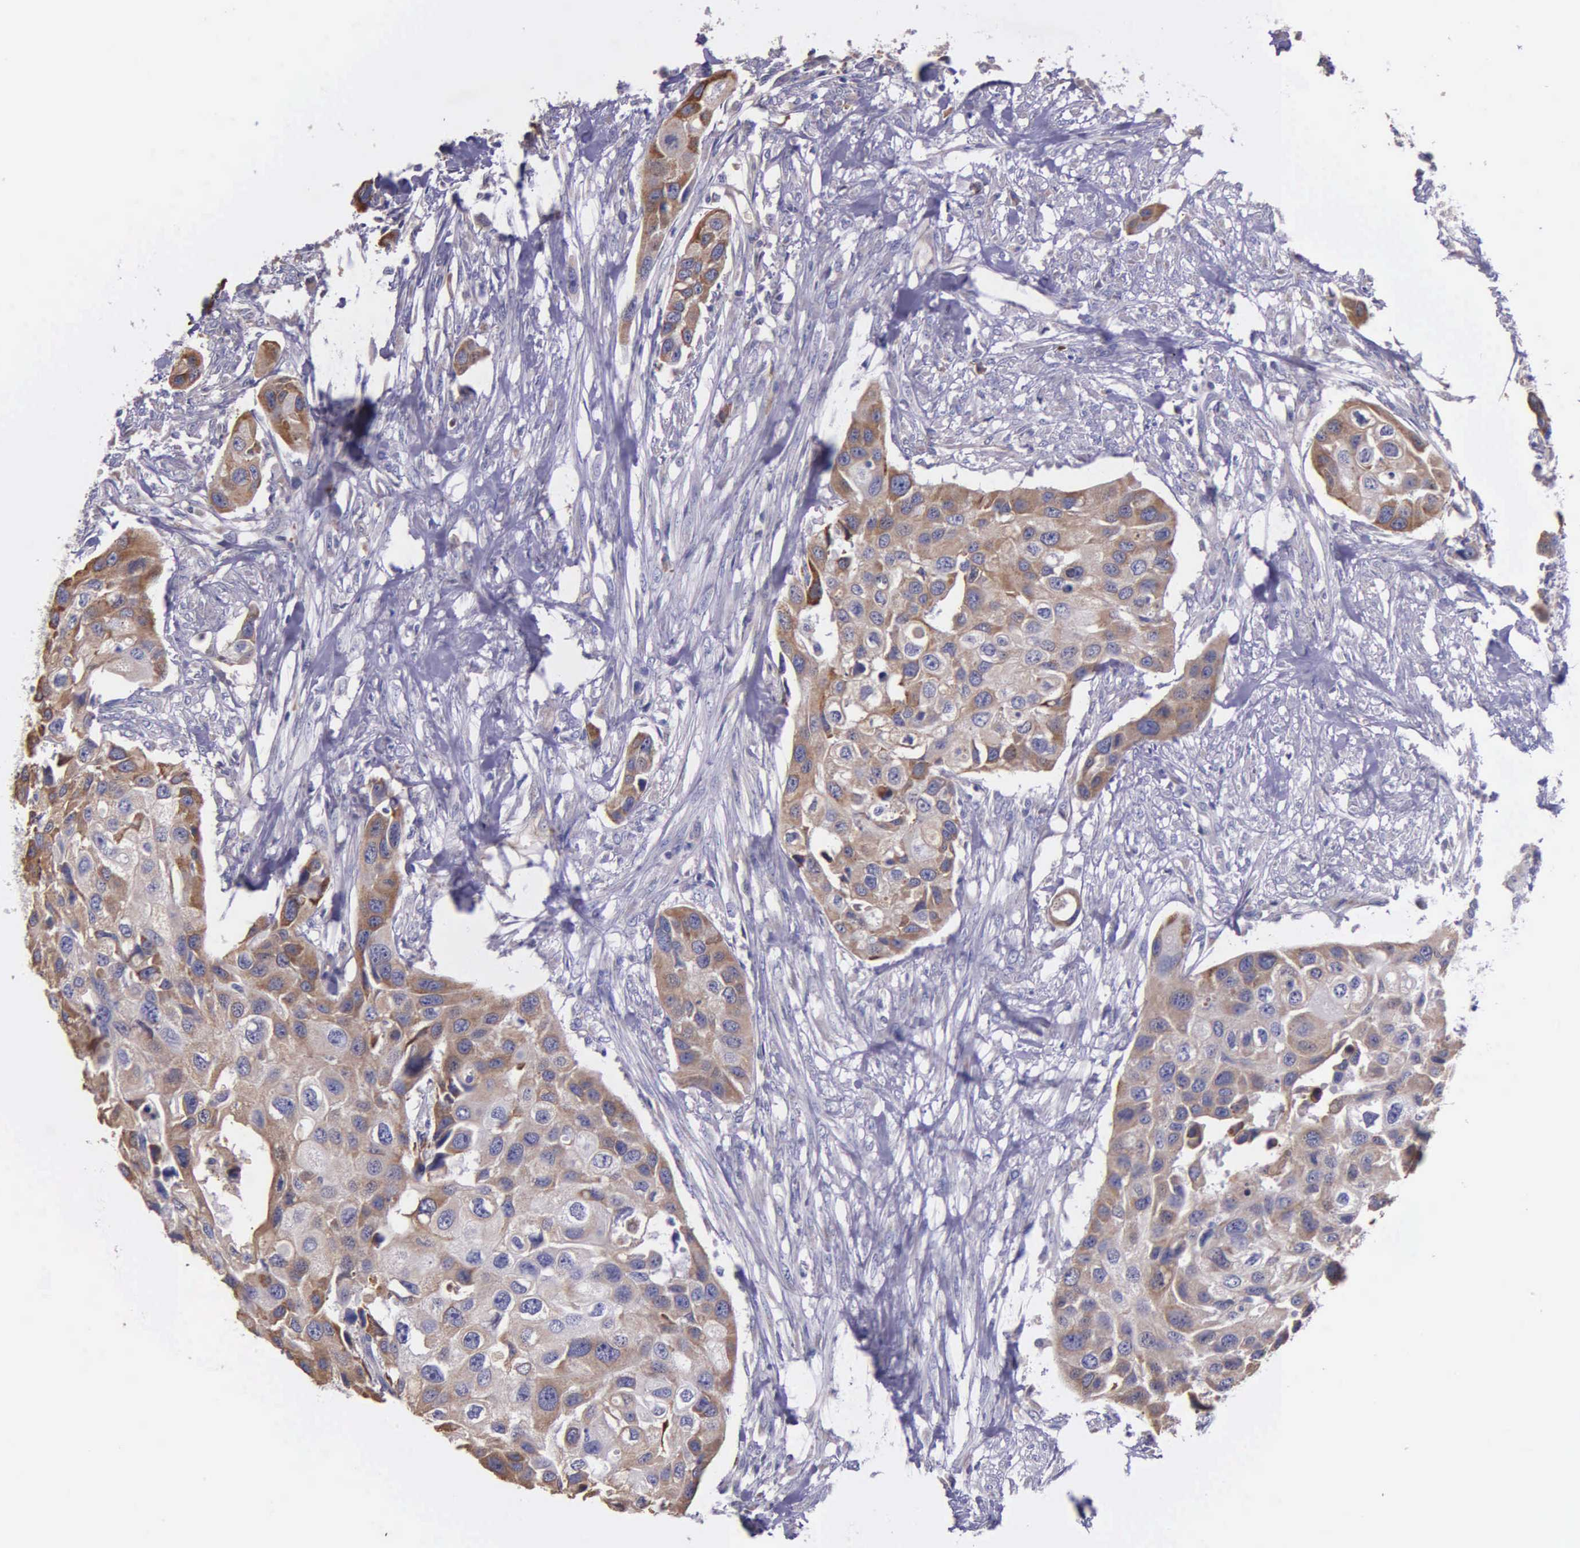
{"staining": {"intensity": "moderate", "quantity": ">75%", "location": "cytoplasmic/membranous"}, "tissue": "urothelial cancer", "cell_type": "Tumor cells", "image_type": "cancer", "snomed": [{"axis": "morphology", "description": "Urothelial carcinoma, High grade"}, {"axis": "topography", "description": "Urinary bladder"}], "caption": "Urothelial cancer stained for a protein exhibits moderate cytoplasmic/membranous positivity in tumor cells. The staining was performed using DAB (3,3'-diaminobenzidine) to visualize the protein expression in brown, while the nuclei were stained in blue with hematoxylin (Magnification: 20x).", "gene": "ZC3H12B", "patient": {"sex": "male", "age": 55}}